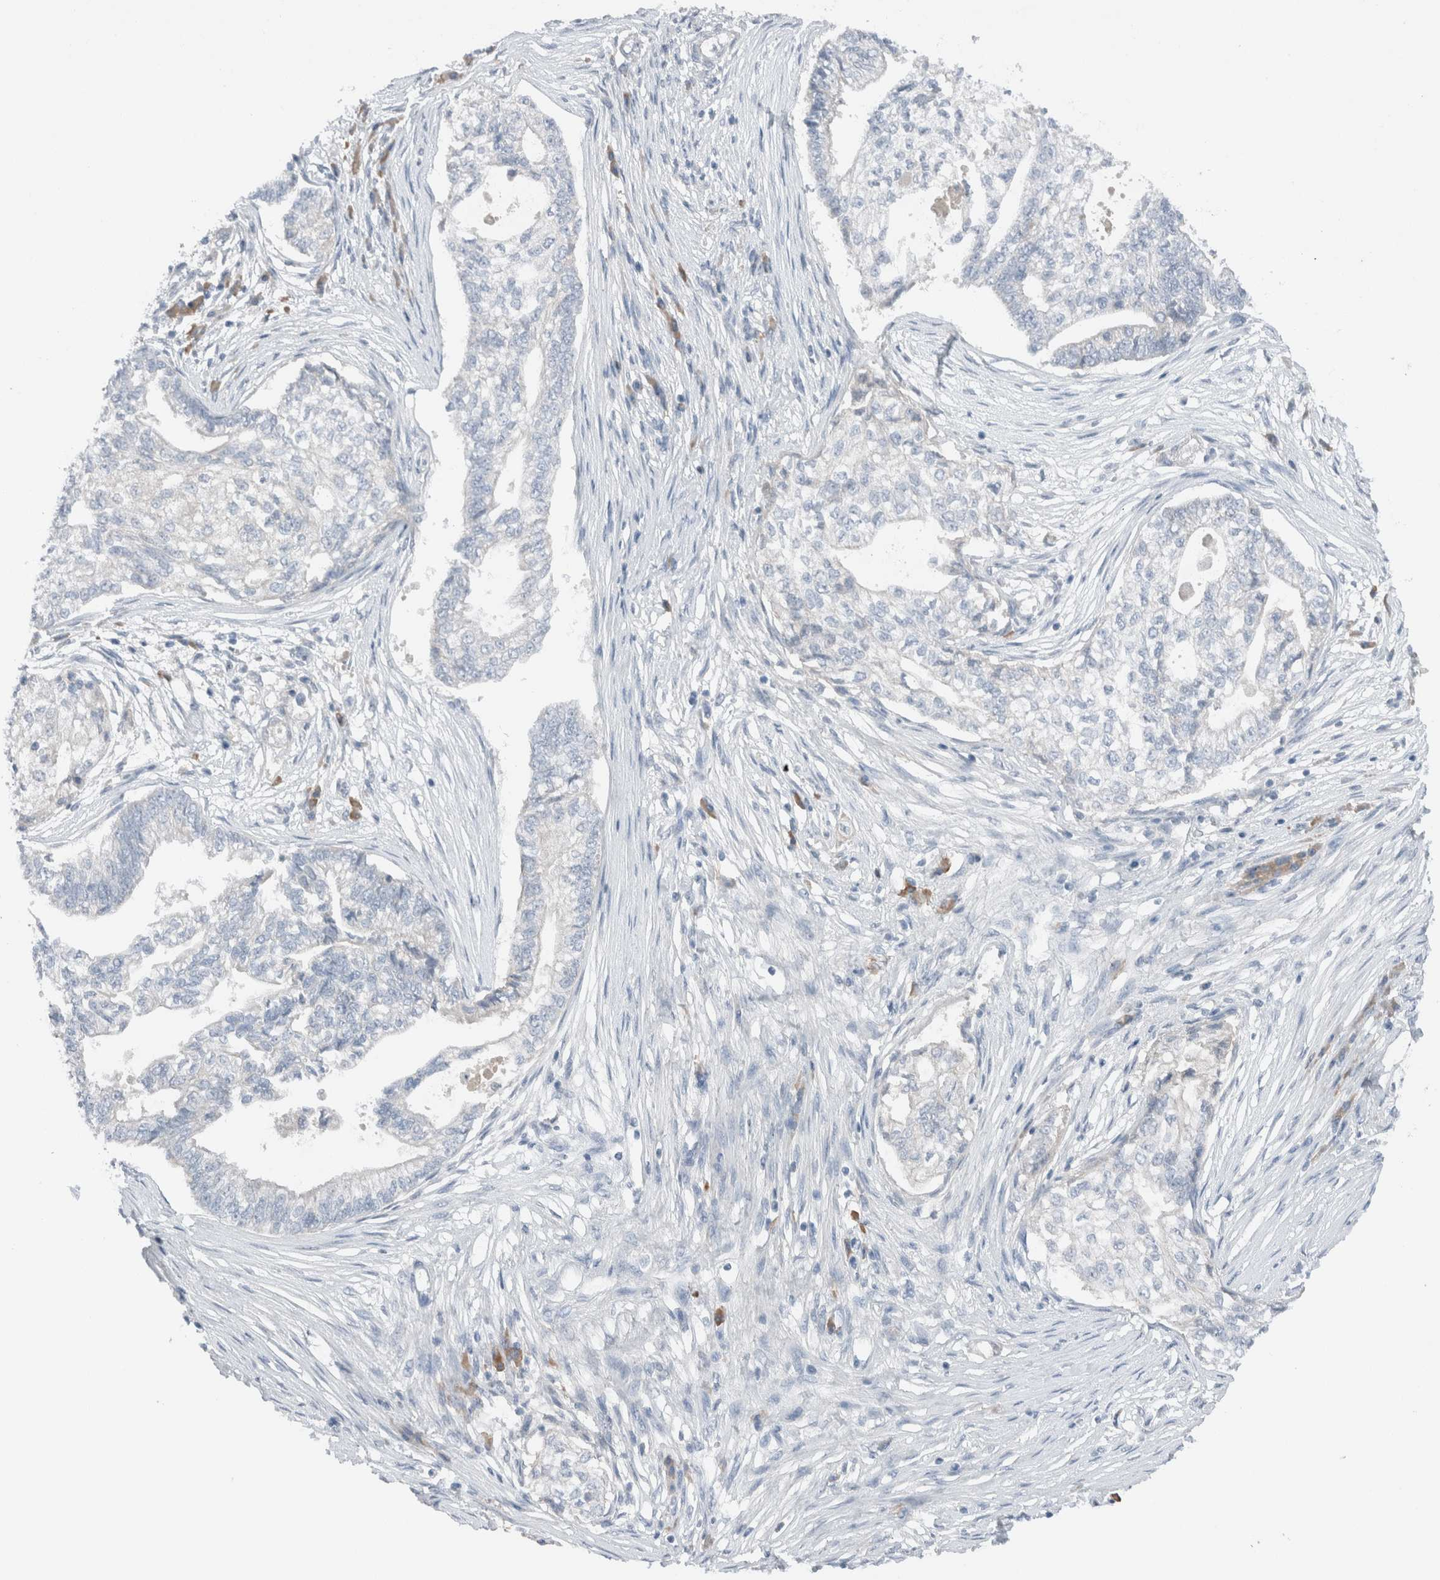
{"staining": {"intensity": "negative", "quantity": "none", "location": "none"}, "tissue": "pancreatic cancer", "cell_type": "Tumor cells", "image_type": "cancer", "snomed": [{"axis": "morphology", "description": "Adenocarcinoma, NOS"}, {"axis": "topography", "description": "Pancreas"}], "caption": "The photomicrograph reveals no significant expression in tumor cells of pancreatic adenocarcinoma.", "gene": "DUOX1", "patient": {"sex": "male", "age": 72}}